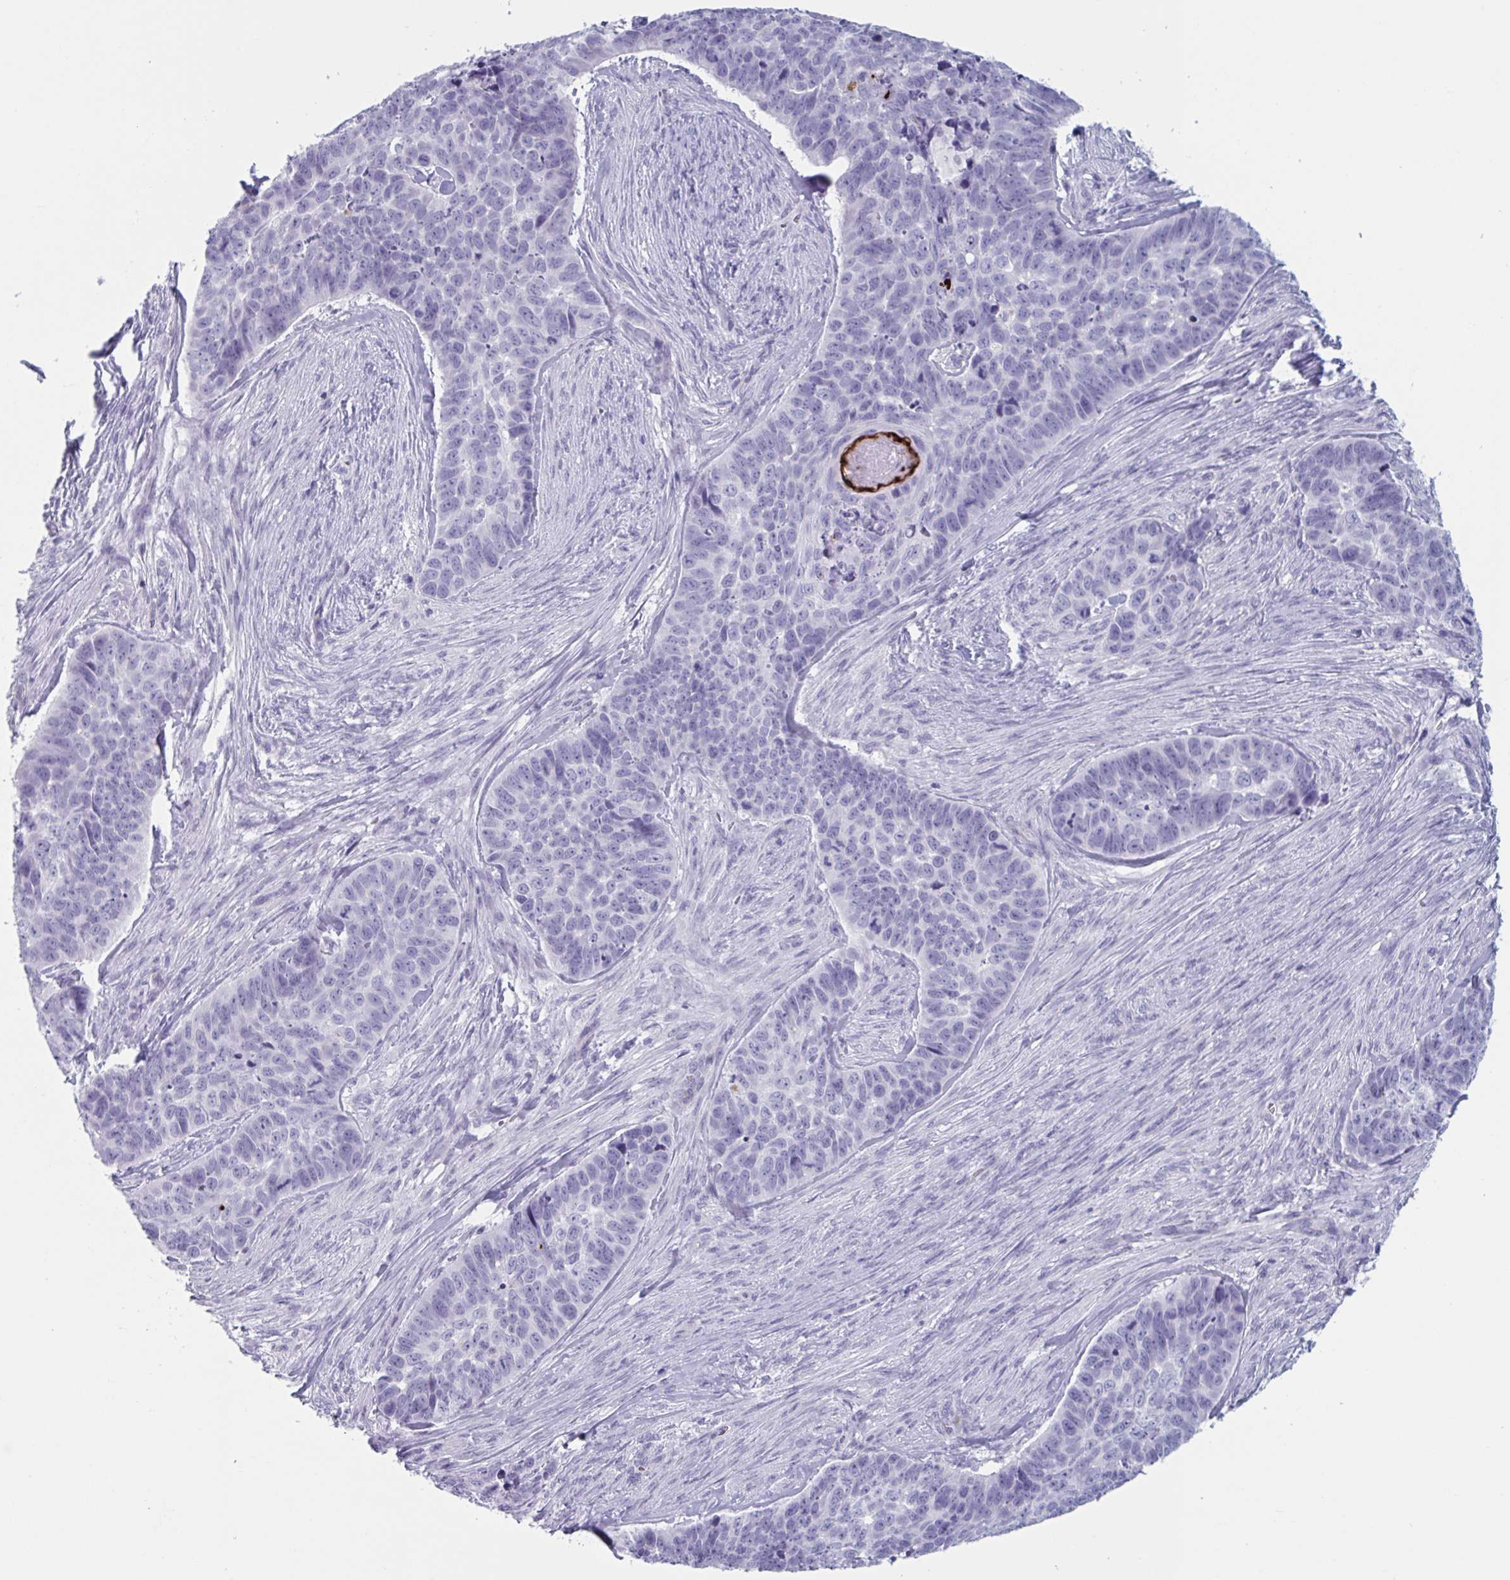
{"staining": {"intensity": "negative", "quantity": "none", "location": "none"}, "tissue": "skin cancer", "cell_type": "Tumor cells", "image_type": "cancer", "snomed": [{"axis": "morphology", "description": "Basal cell carcinoma"}, {"axis": "topography", "description": "Skin"}], "caption": "Immunohistochemistry photomicrograph of neoplastic tissue: skin cancer stained with DAB (3,3'-diaminobenzidine) demonstrates no significant protein staining in tumor cells.", "gene": "HSD11B2", "patient": {"sex": "female", "age": 82}}